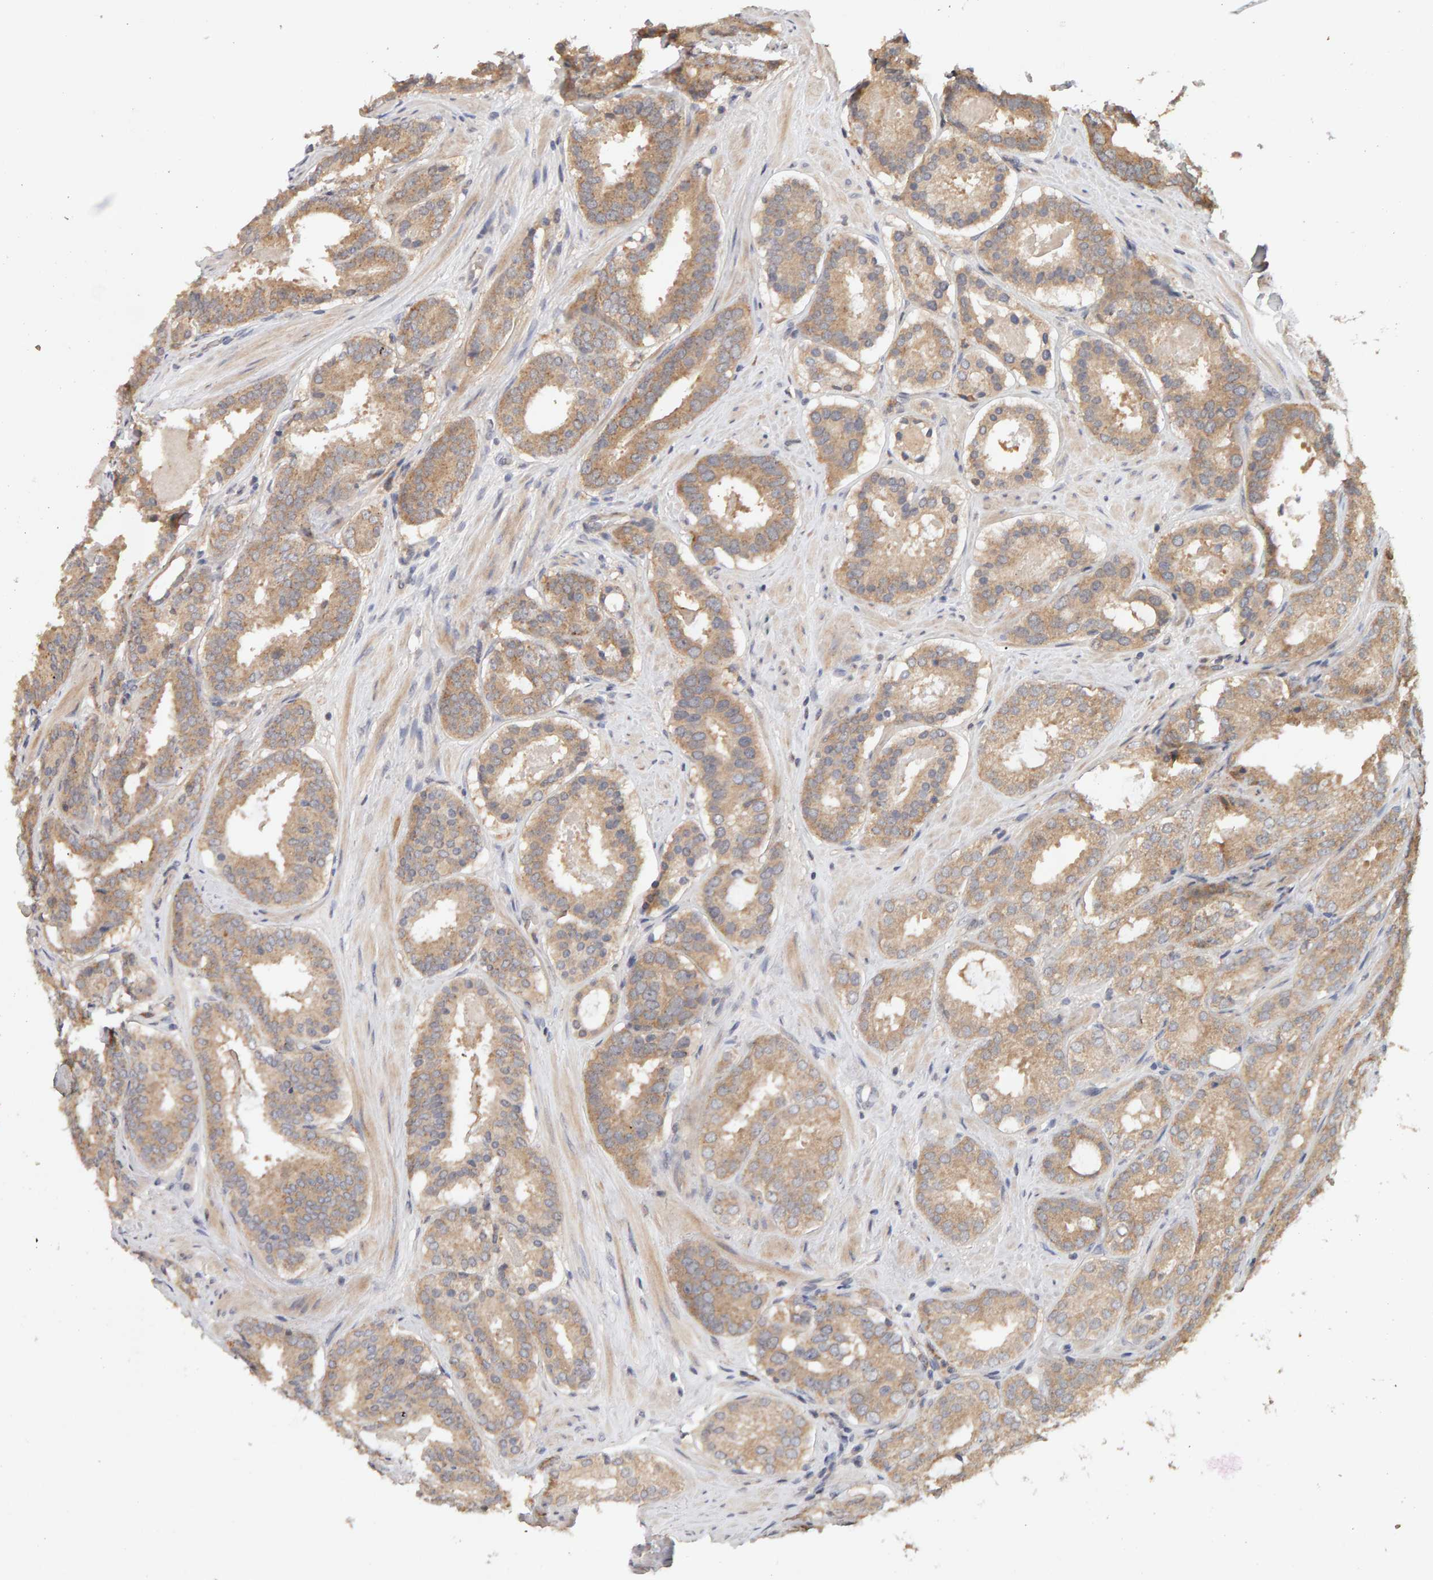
{"staining": {"intensity": "weak", "quantity": ">75%", "location": "cytoplasmic/membranous"}, "tissue": "prostate cancer", "cell_type": "Tumor cells", "image_type": "cancer", "snomed": [{"axis": "morphology", "description": "Adenocarcinoma, Low grade"}, {"axis": "topography", "description": "Prostate"}], "caption": "Approximately >75% of tumor cells in human prostate cancer demonstrate weak cytoplasmic/membranous protein positivity as visualized by brown immunohistochemical staining.", "gene": "DNAJC7", "patient": {"sex": "male", "age": 69}}